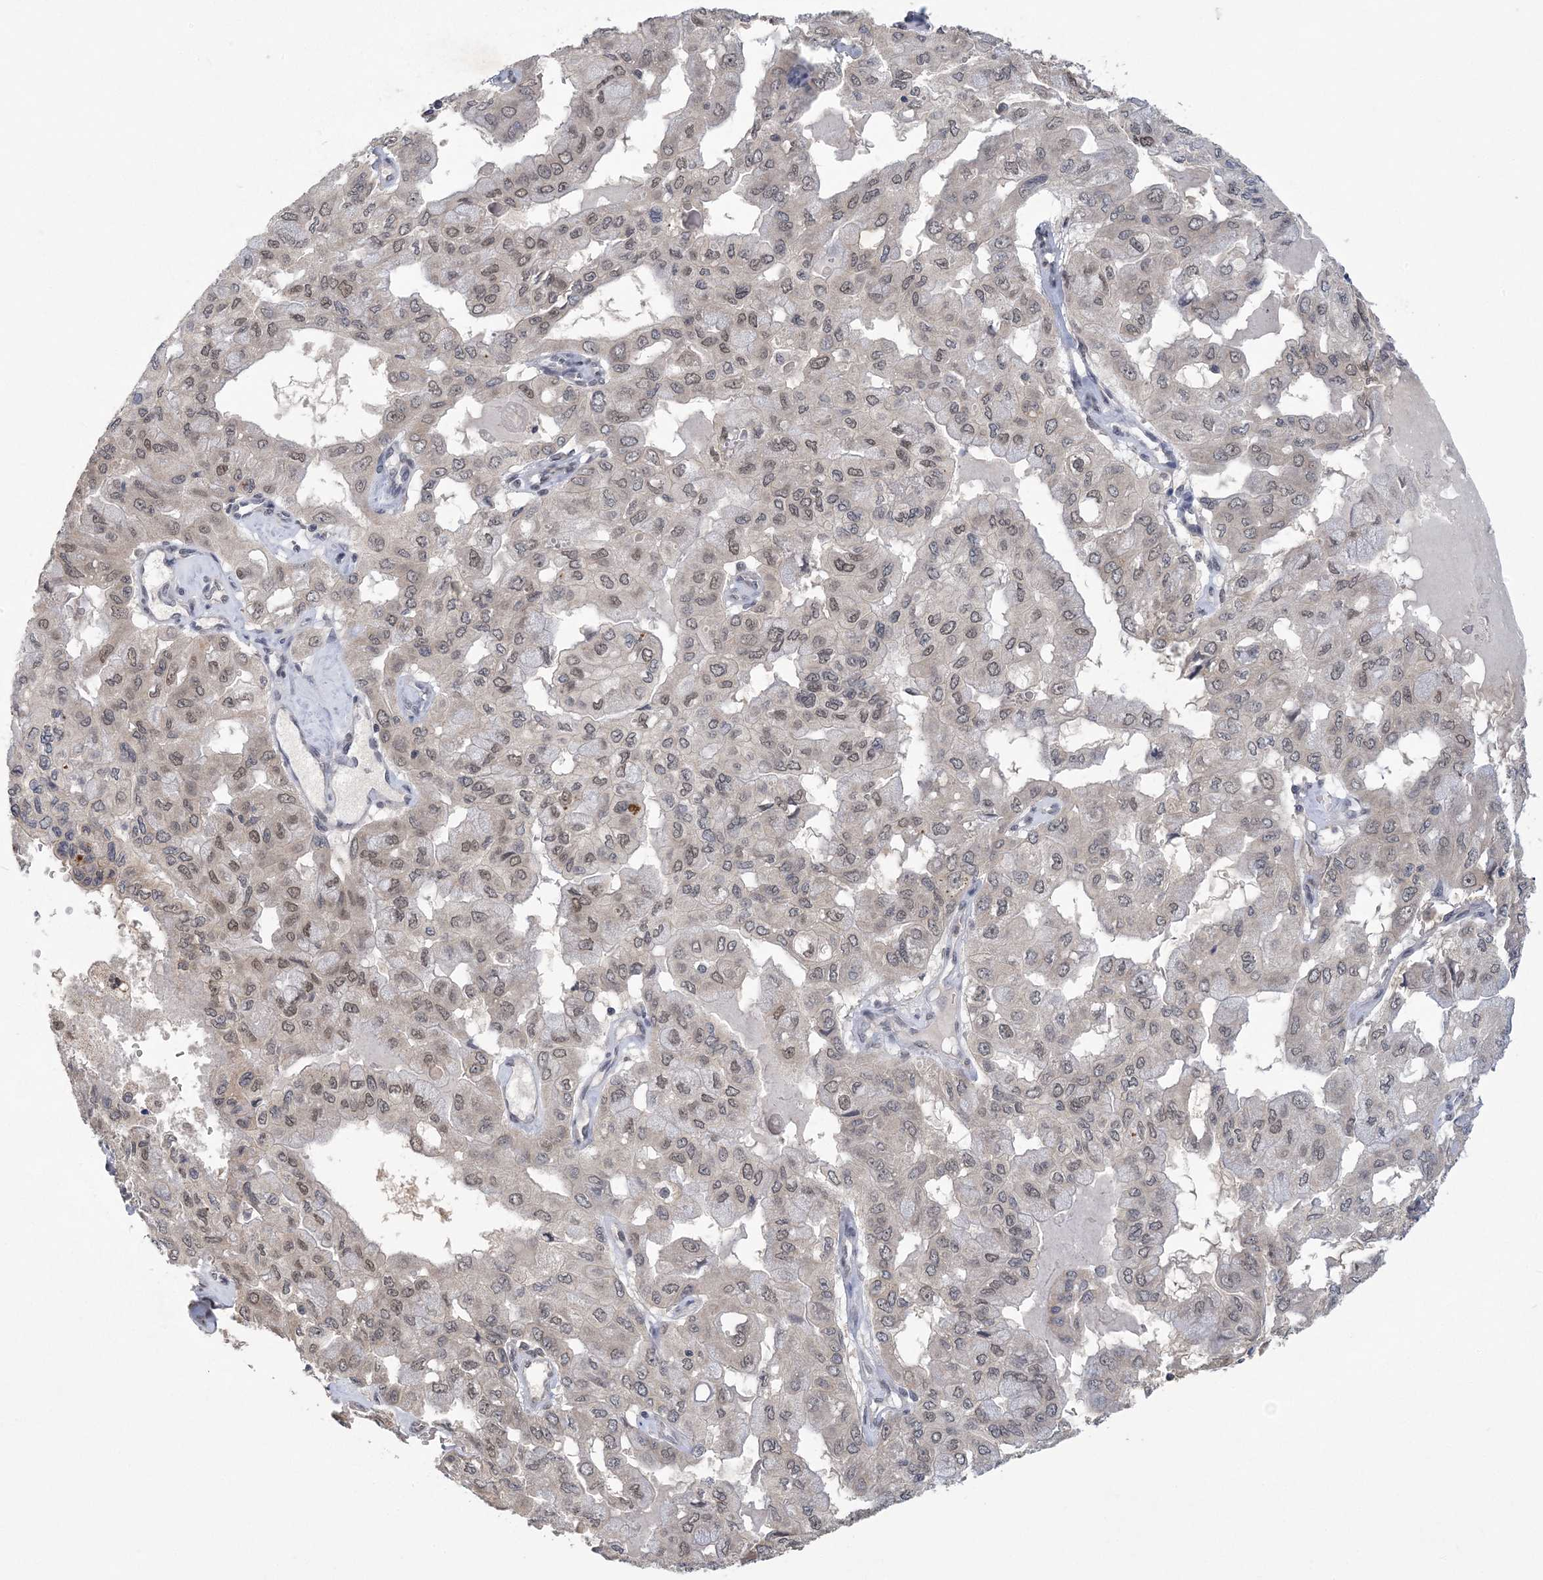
{"staining": {"intensity": "weak", "quantity": ">75%", "location": "nuclear"}, "tissue": "pancreatic cancer", "cell_type": "Tumor cells", "image_type": "cancer", "snomed": [{"axis": "morphology", "description": "Adenocarcinoma, NOS"}, {"axis": "topography", "description": "Pancreas"}], "caption": "Pancreatic cancer stained with DAB IHC reveals low levels of weak nuclear positivity in about >75% of tumor cells.", "gene": "ZBTB7A", "patient": {"sex": "male", "age": 51}}